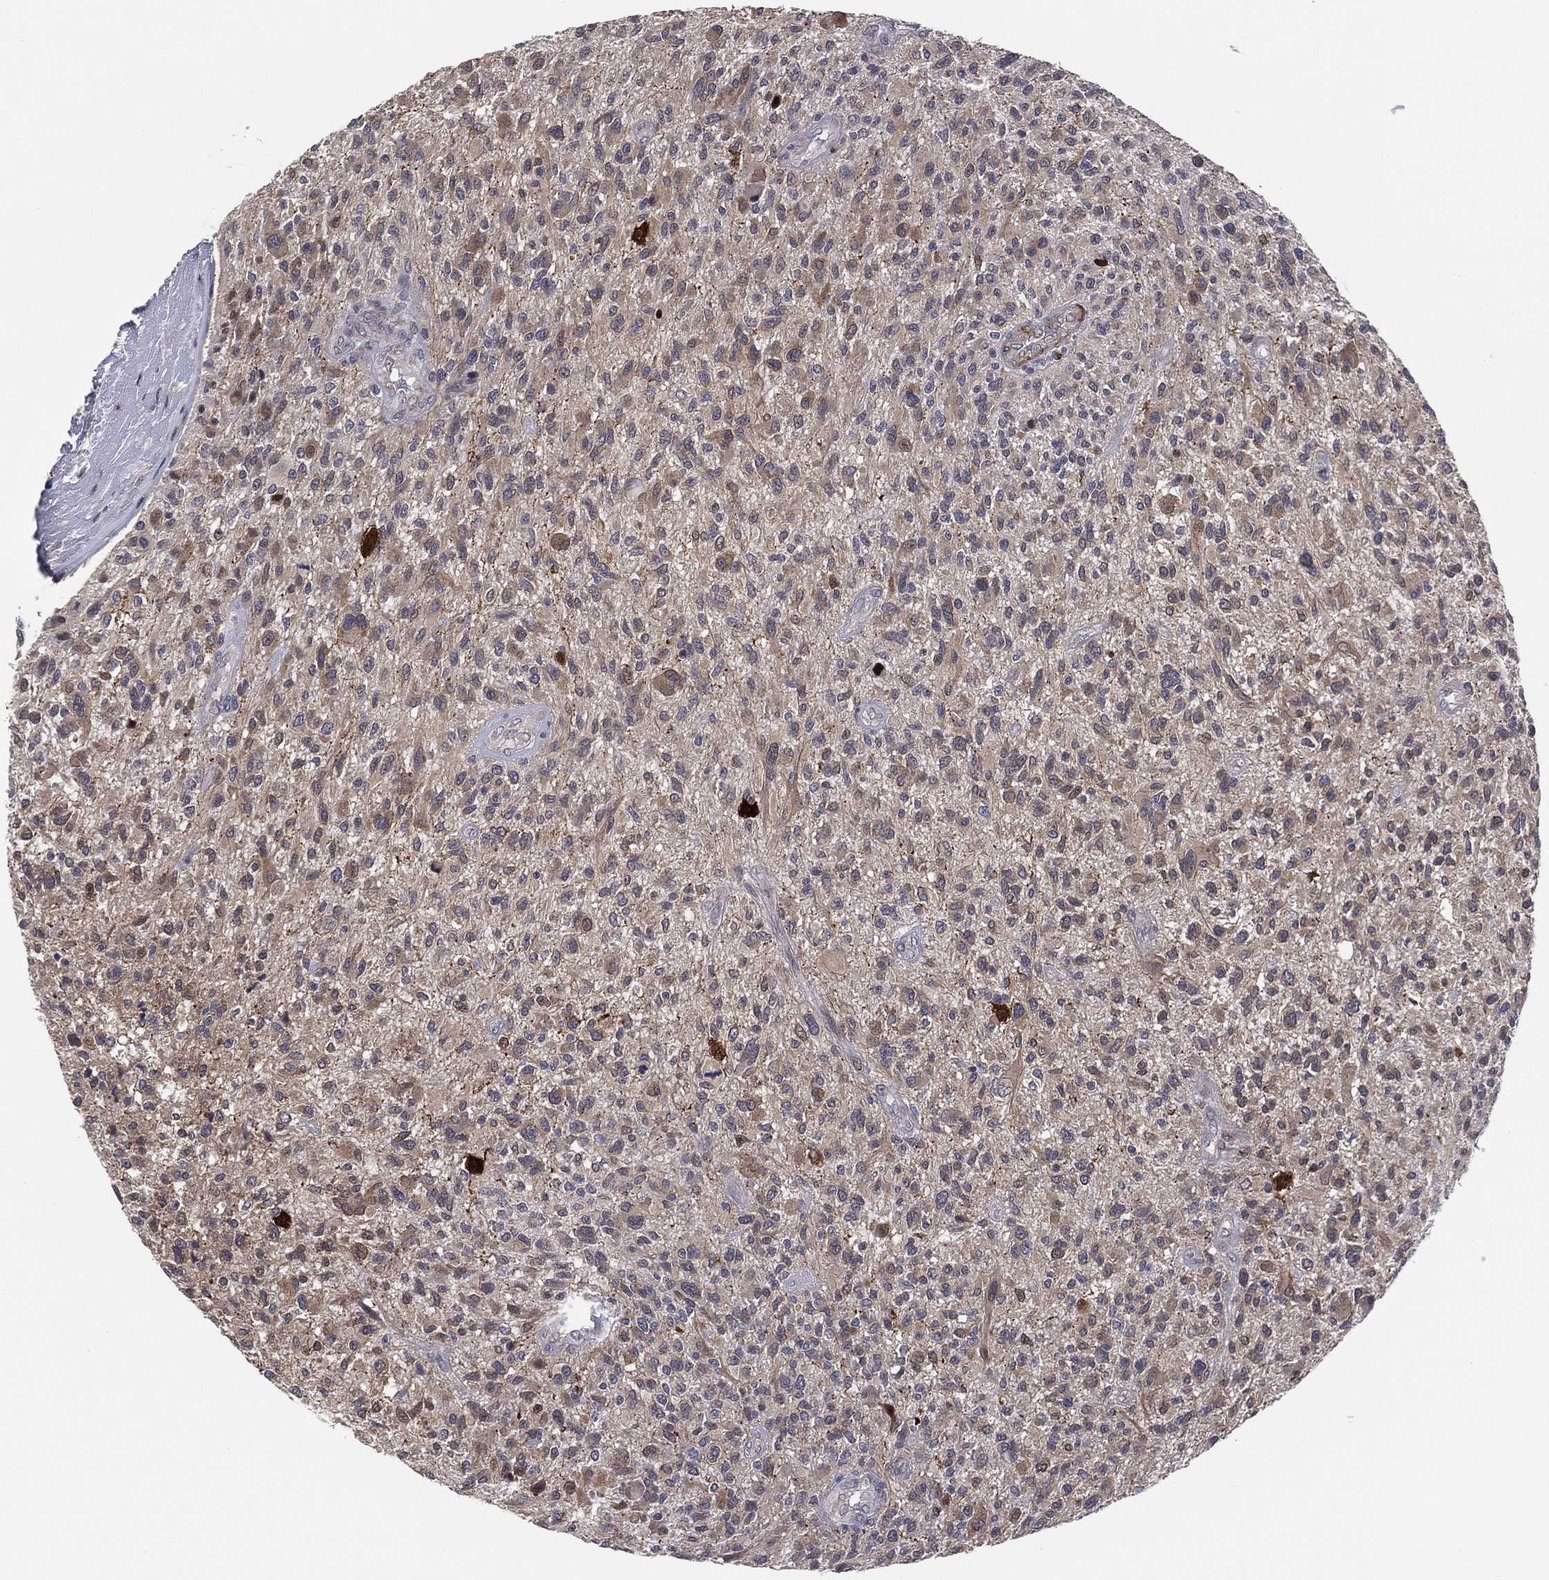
{"staining": {"intensity": "weak", "quantity": "25%-75%", "location": "cytoplasmic/membranous"}, "tissue": "glioma", "cell_type": "Tumor cells", "image_type": "cancer", "snomed": [{"axis": "morphology", "description": "Glioma, malignant, High grade"}, {"axis": "topography", "description": "Brain"}], "caption": "Glioma stained with DAB IHC exhibits low levels of weak cytoplasmic/membranous expression in about 25%-75% of tumor cells.", "gene": "SNCG", "patient": {"sex": "male", "age": 47}}